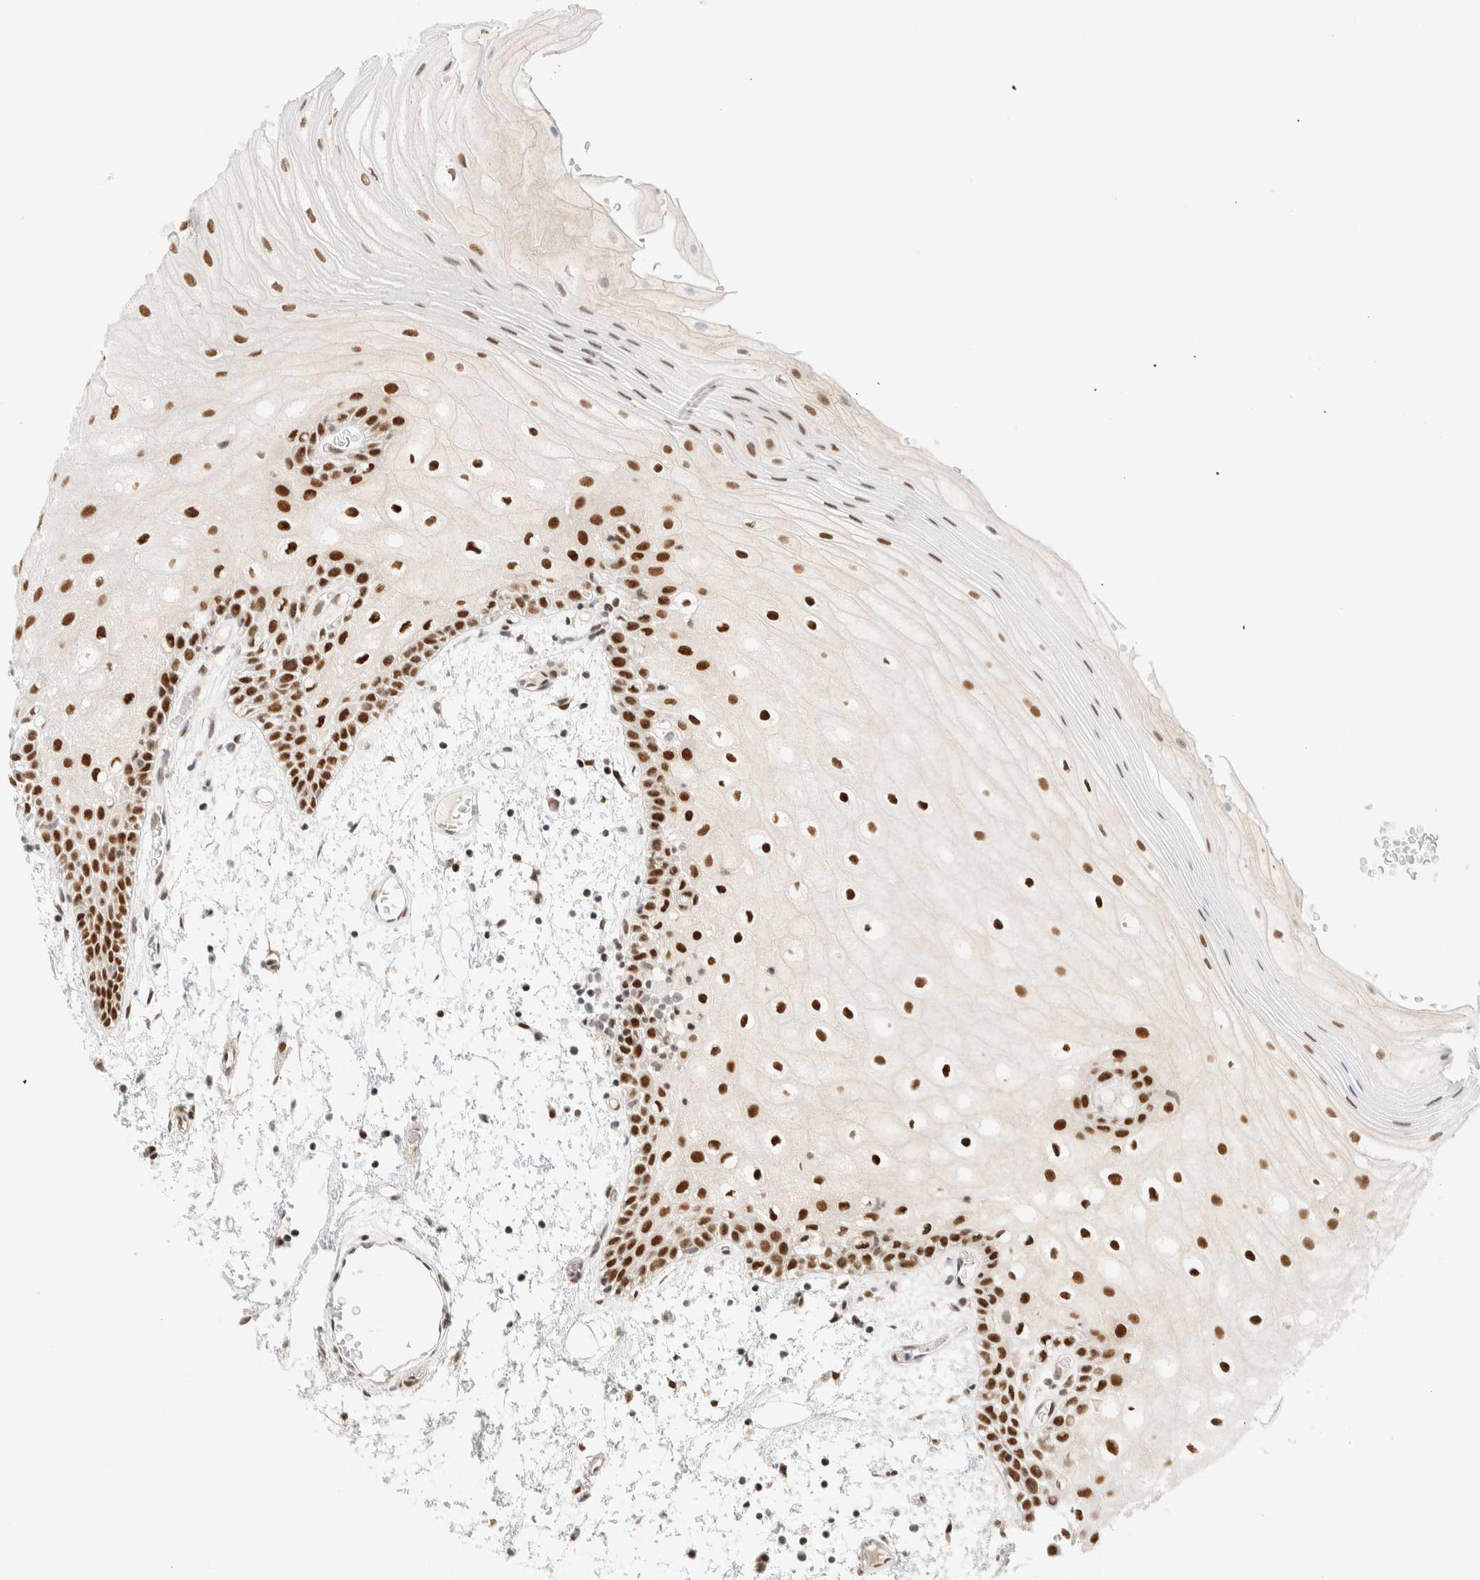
{"staining": {"intensity": "strong", "quantity": ">75%", "location": "nuclear"}, "tissue": "oral mucosa", "cell_type": "Squamous epithelial cells", "image_type": "normal", "snomed": [{"axis": "morphology", "description": "Normal tissue, NOS"}, {"axis": "topography", "description": "Oral tissue"}], "caption": "A high amount of strong nuclear staining is present in about >75% of squamous epithelial cells in benign oral mucosa. The staining was performed using DAB to visualize the protein expression in brown, while the nuclei were stained in blue with hematoxylin (Magnification: 20x).", "gene": "PYGO2", "patient": {"sex": "male", "age": 52}}